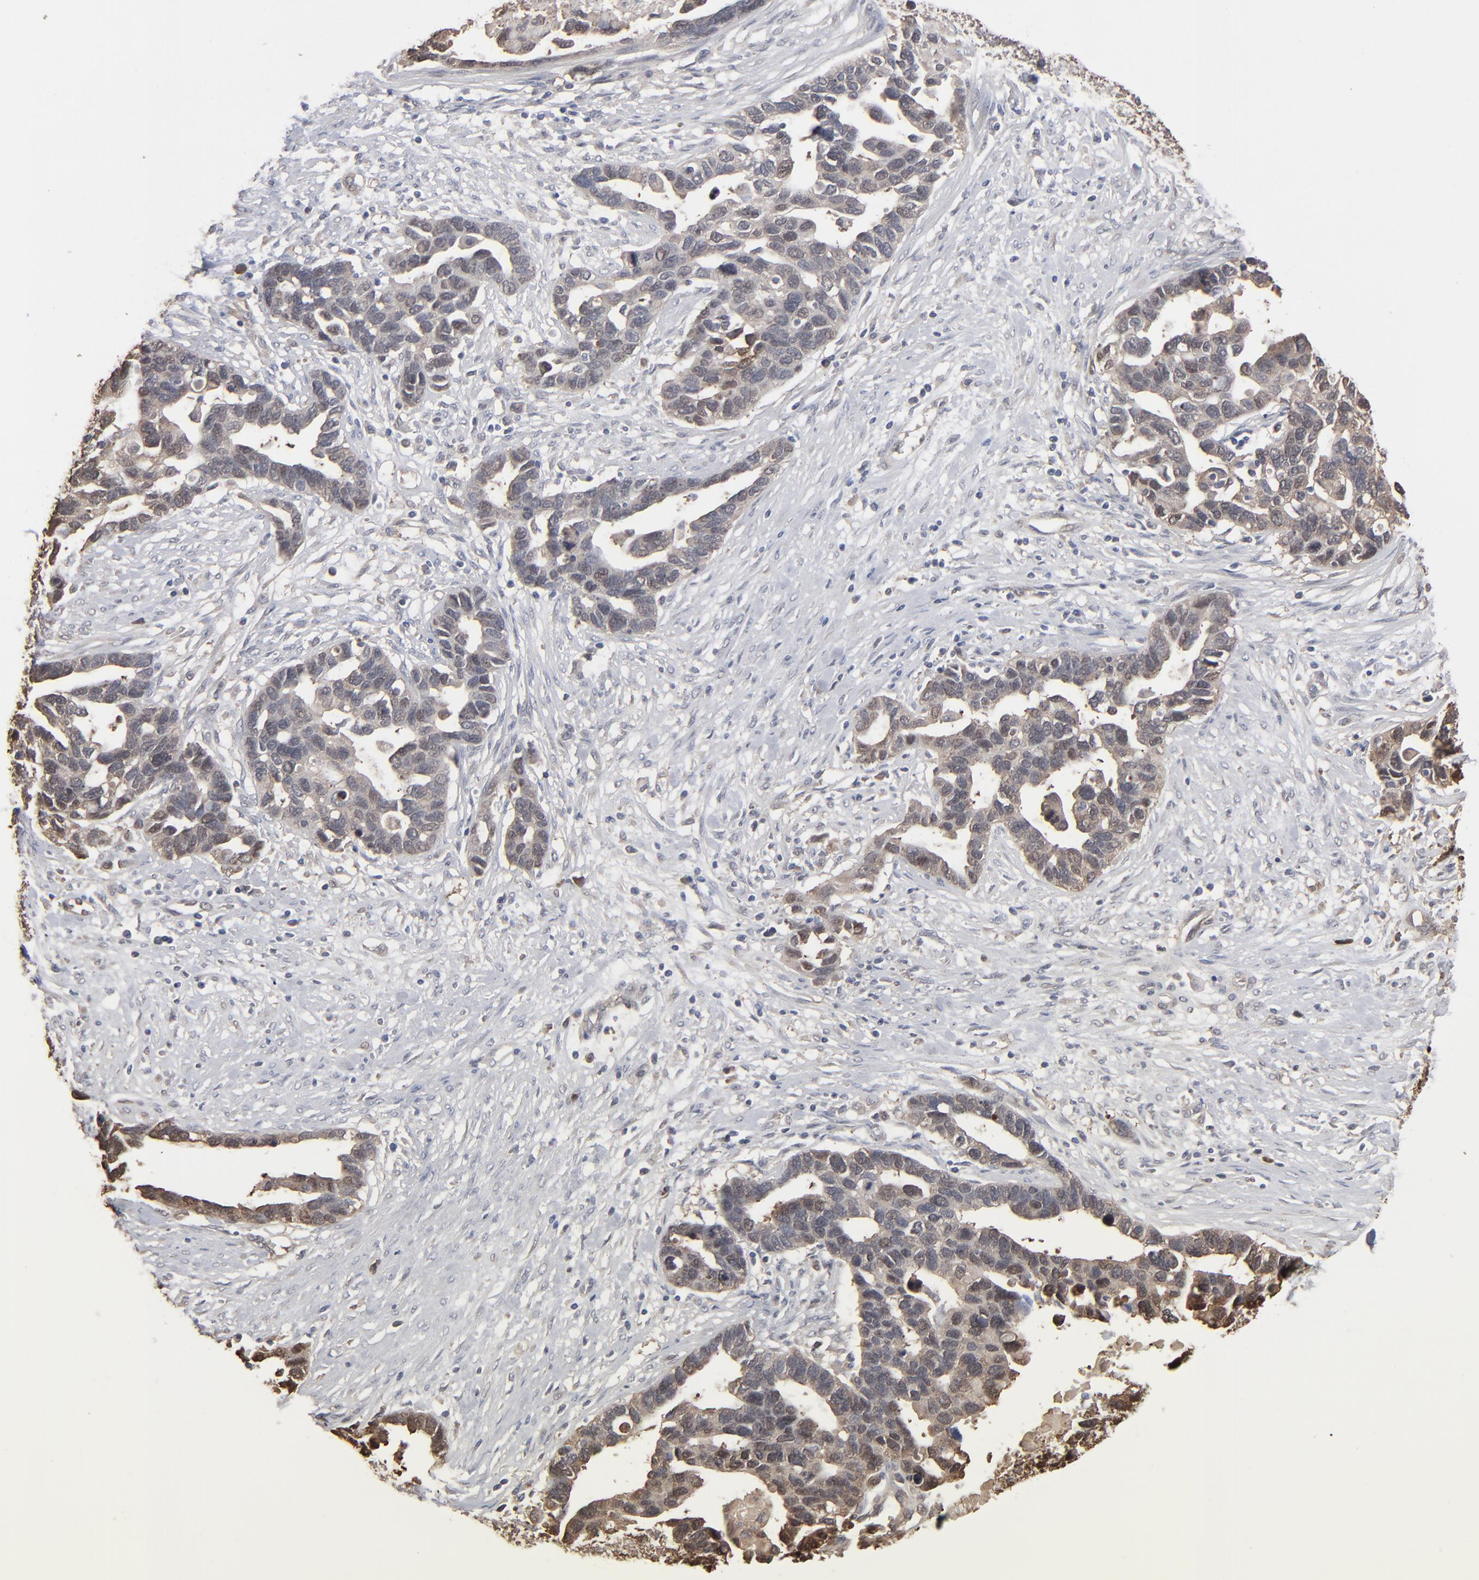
{"staining": {"intensity": "weak", "quantity": ">75%", "location": "cytoplasmic/membranous"}, "tissue": "ovarian cancer", "cell_type": "Tumor cells", "image_type": "cancer", "snomed": [{"axis": "morphology", "description": "Cystadenocarcinoma, serous, NOS"}, {"axis": "topography", "description": "Ovary"}], "caption": "The micrograph demonstrates a brown stain indicating the presence of a protein in the cytoplasmic/membranous of tumor cells in ovarian cancer (serous cystadenocarcinoma).", "gene": "NME1-NME2", "patient": {"sex": "female", "age": 54}}